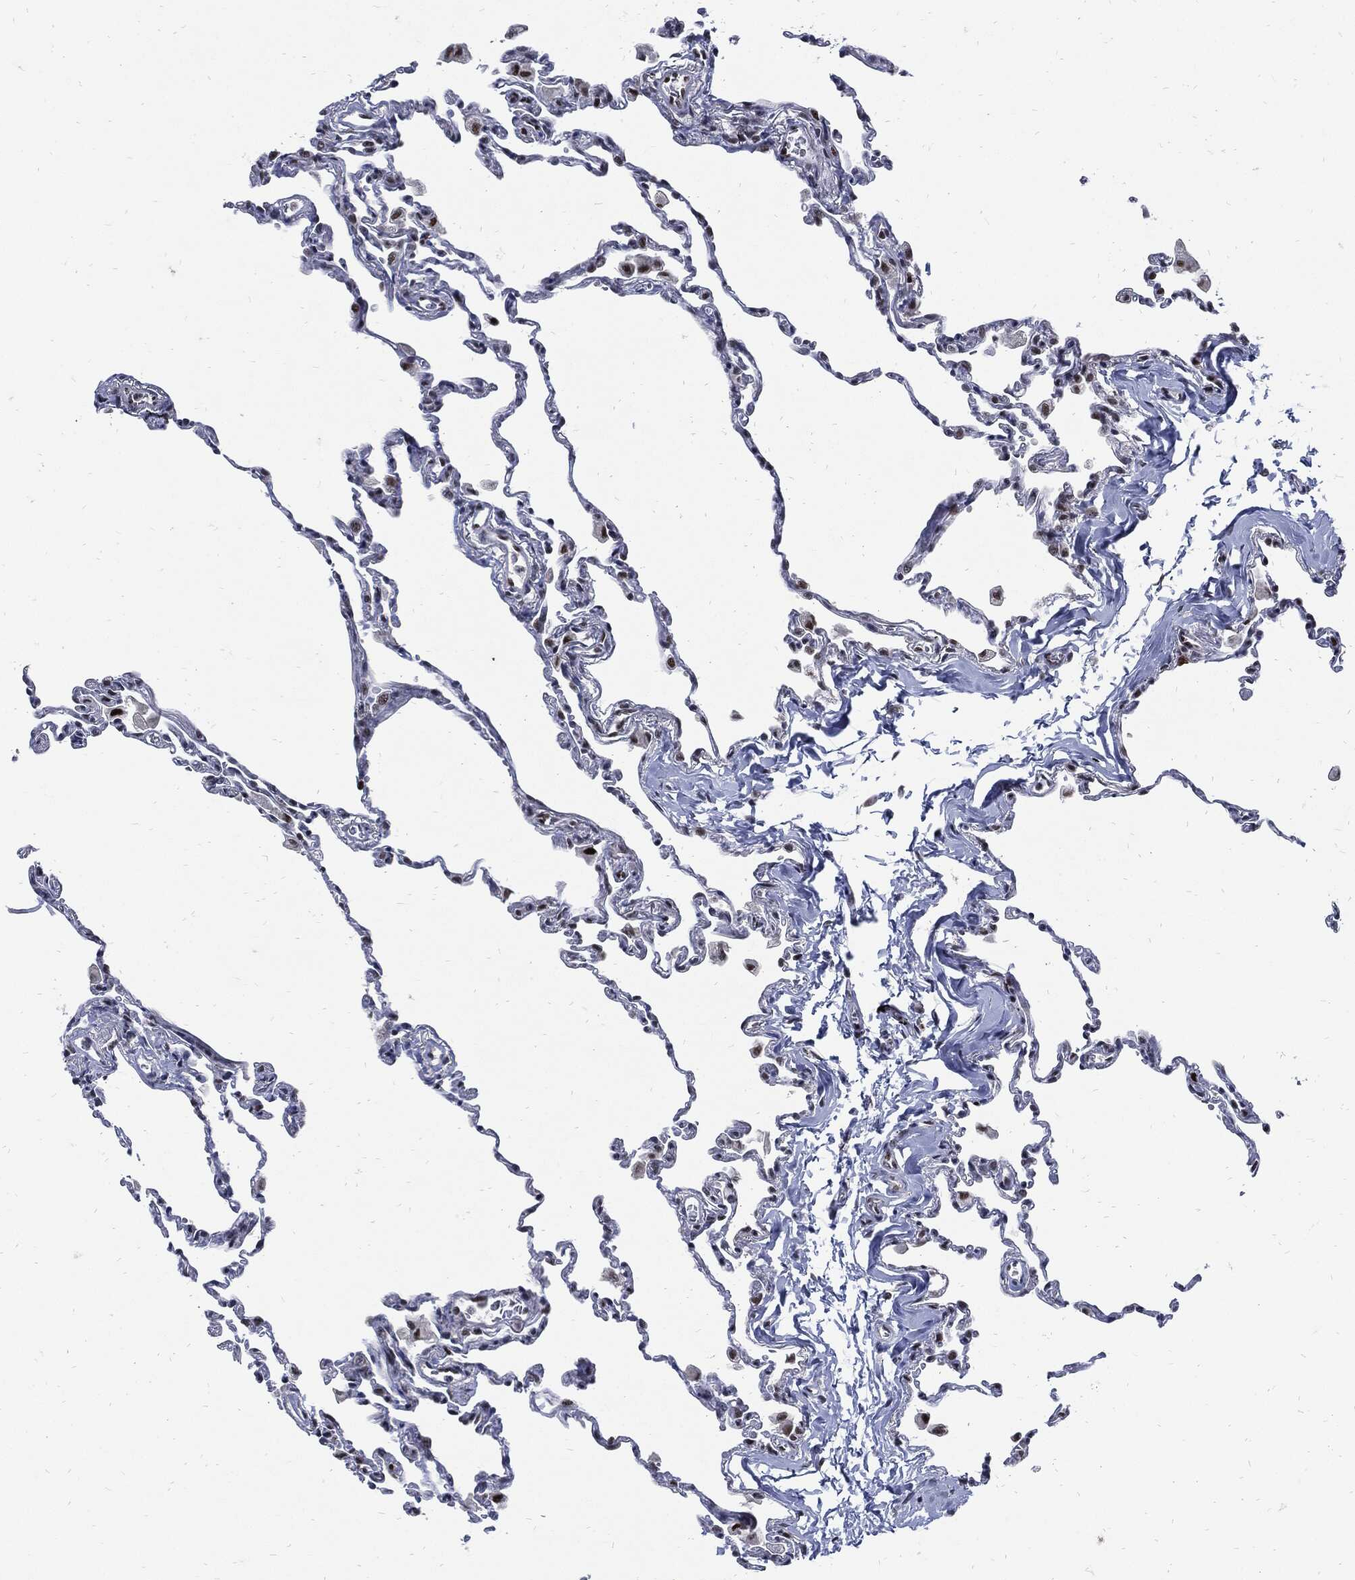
{"staining": {"intensity": "strong", "quantity": "25%-75%", "location": "nuclear"}, "tissue": "lung", "cell_type": "Alveolar cells", "image_type": "normal", "snomed": [{"axis": "morphology", "description": "Normal tissue, NOS"}, {"axis": "topography", "description": "Lung"}], "caption": "Immunohistochemistry (DAB) staining of benign lung reveals strong nuclear protein staining in approximately 25%-75% of alveolar cells.", "gene": "NBN", "patient": {"sex": "female", "age": 57}}